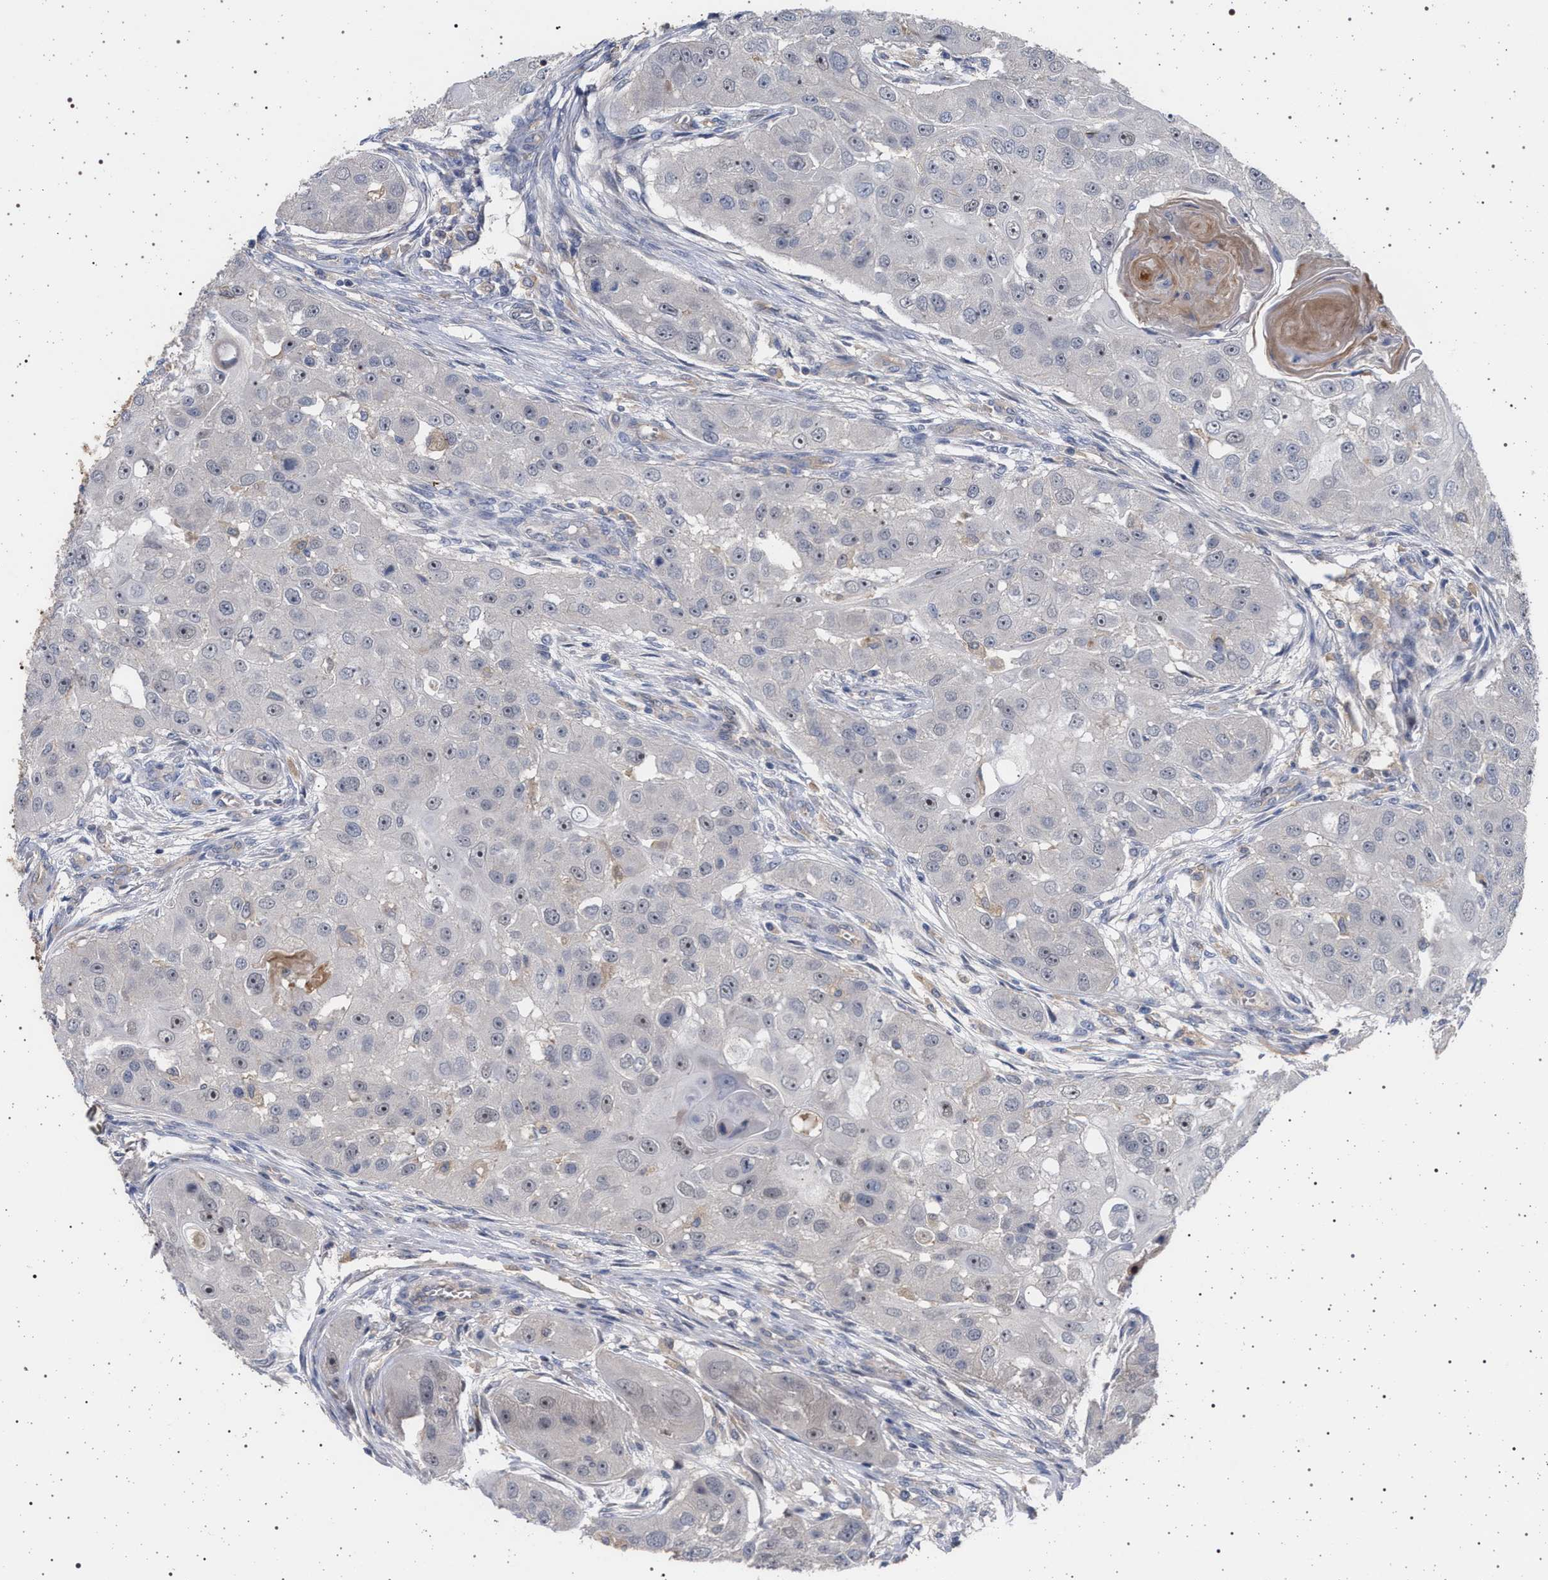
{"staining": {"intensity": "negative", "quantity": "none", "location": "none"}, "tissue": "head and neck cancer", "cell_type": "Tumor cells", "image_type": "cancer", "snomed": [{"axis": "morphology", "description": "Normal tissue, NOS"}, {"axis": "morphology", "description": "Squamous cell carcinoma, NOS"}, {"axis": "topography", "description": "Skeletal muscle"}, {"axis": "topography", "description": "Head-Neck"}], "caption": "Immunohistochemistry histopathology image of head and neck cancer (squamous cell carcinoma) stained for a protein (brown), which displays no staining in tumor cells. (IHC, brightfield microscopy, high magnification).", "gene": "RBM48", "patient": {"sex": "male", "age": 51}}